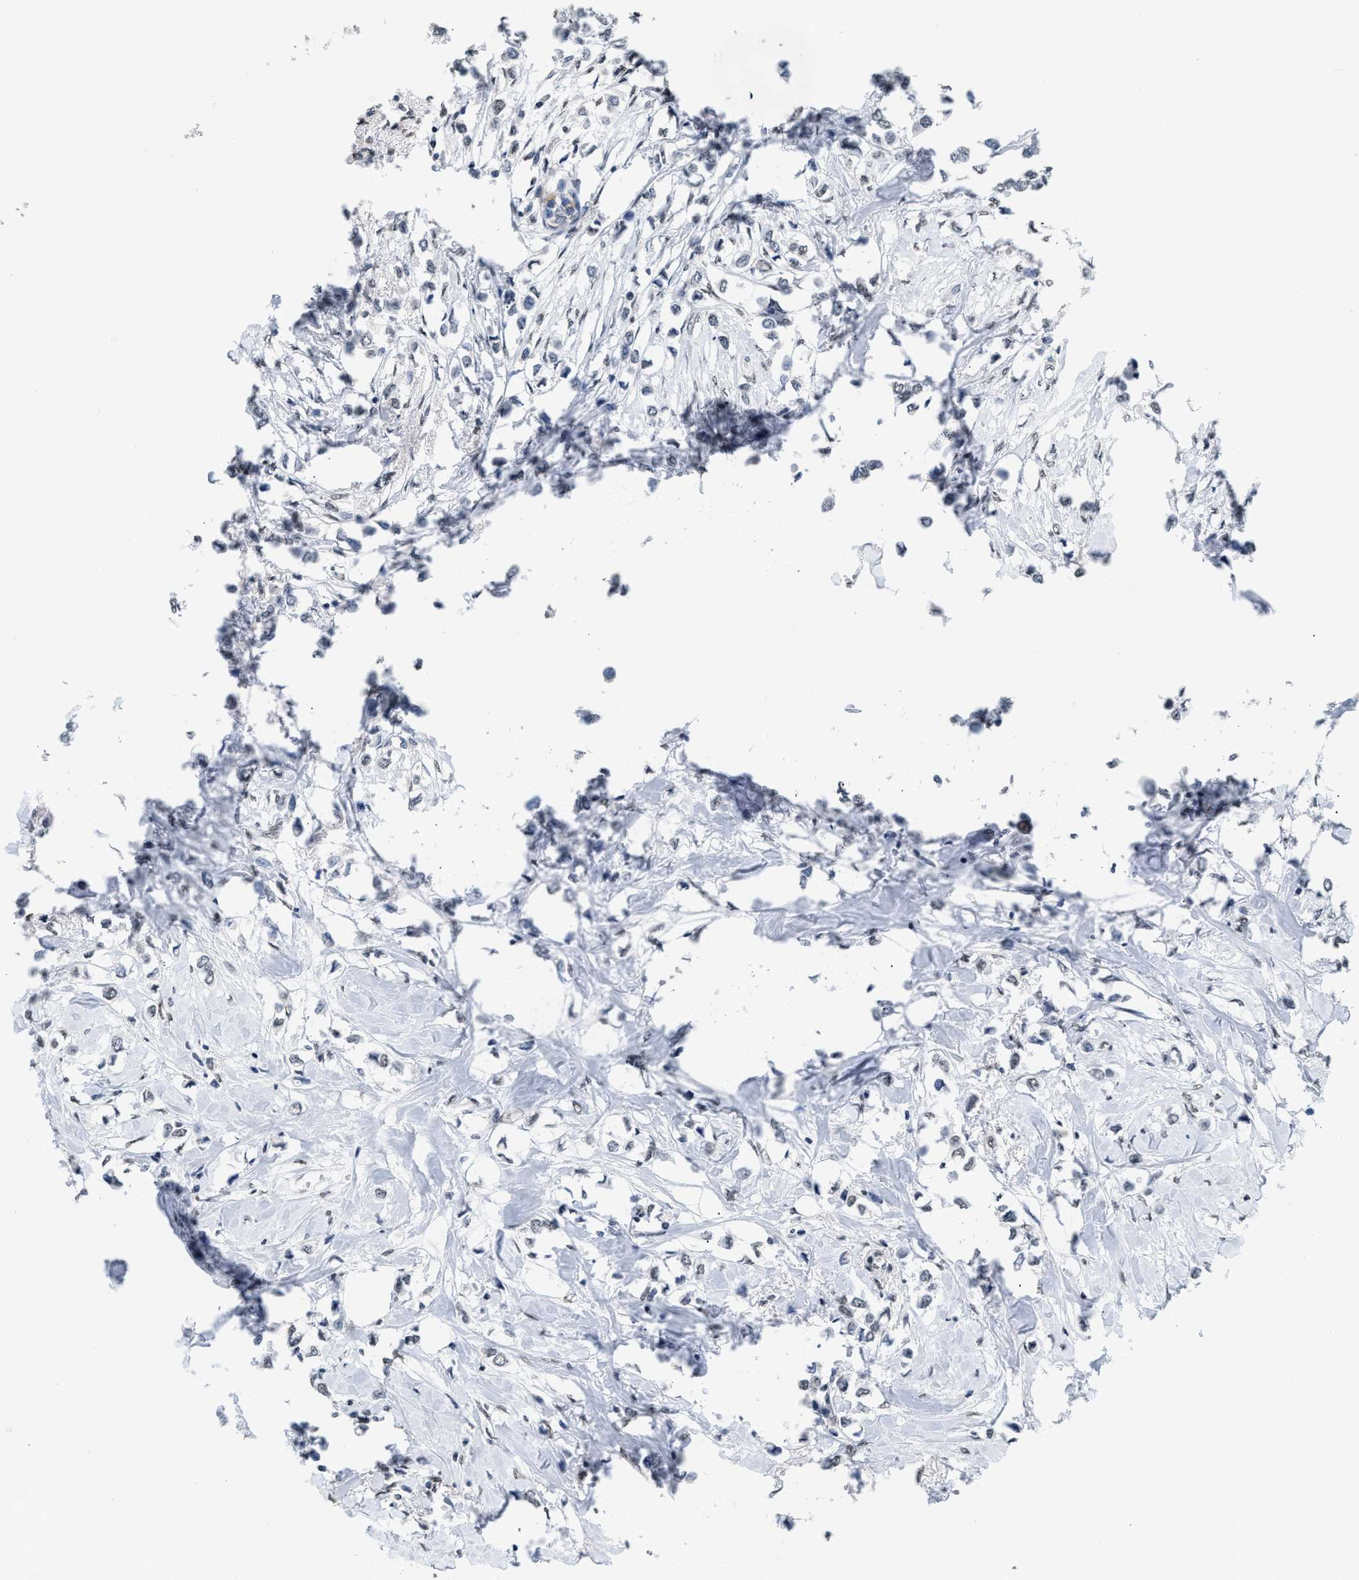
{"staining": {"intensity": "negative", "quantity": "none", "location": "none"}, "tissue": "breast cancer", "cell_type": "Tumor cells", "image_type": "cancer", "snomed": [{"axis": "morphology", "description": "Lobular carcinoma"}, {"axis": "topography", "description": "Breast"}], "caption": "Immunohistochemistry of breast cancer (lobular carcinoma) shows no positivity in tumor cells.", "gene": "RAF1", "patient": {"sex": "female", "age": 51}}